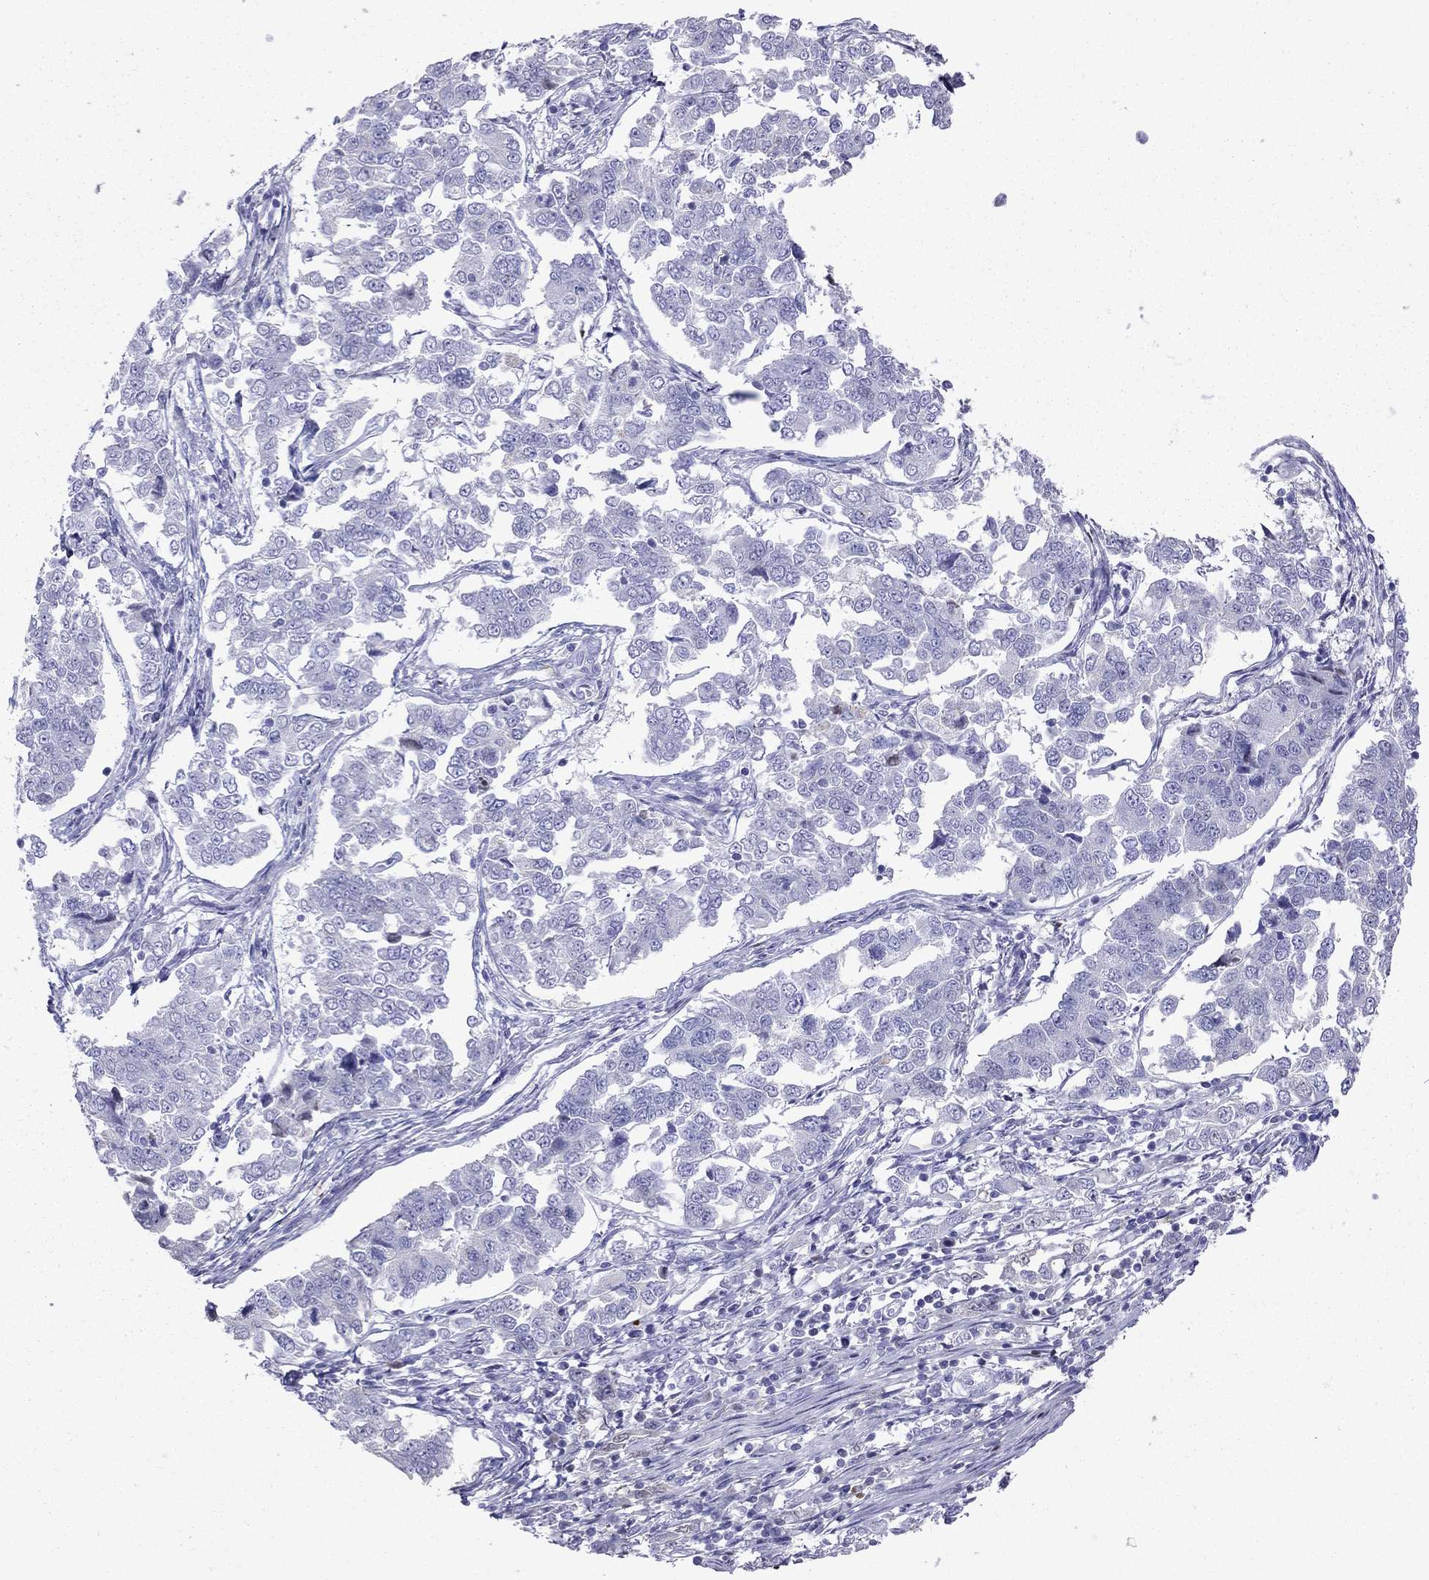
{"staining": {"intensity": "moderate", "quantity": "<25%", "location": "cytoplasmic/membranous"}, "tissue": "endometrial cancer", "cell_type": "Tumor cells", "image_type": "cancer", "snomed": [{"axis": "morphology", "description": "Adenocarcinoma, NOS"}, {"axis": "topography", "description": "Endometrium"}], "caption": "Immunohistochemistry (IHC) photomicrograph of neoplastic tissue: endometrial cancer stained using immunohistochemistry (IHC) demonstrates low levels of moderate protein expression localized specifically in the cytoplasmic/membranous of tumor cells, appearing as a cytoplasmic/membranous brown color.", "gene": "SERPINA3", "patient": {"sex": "female", "age": 43}}